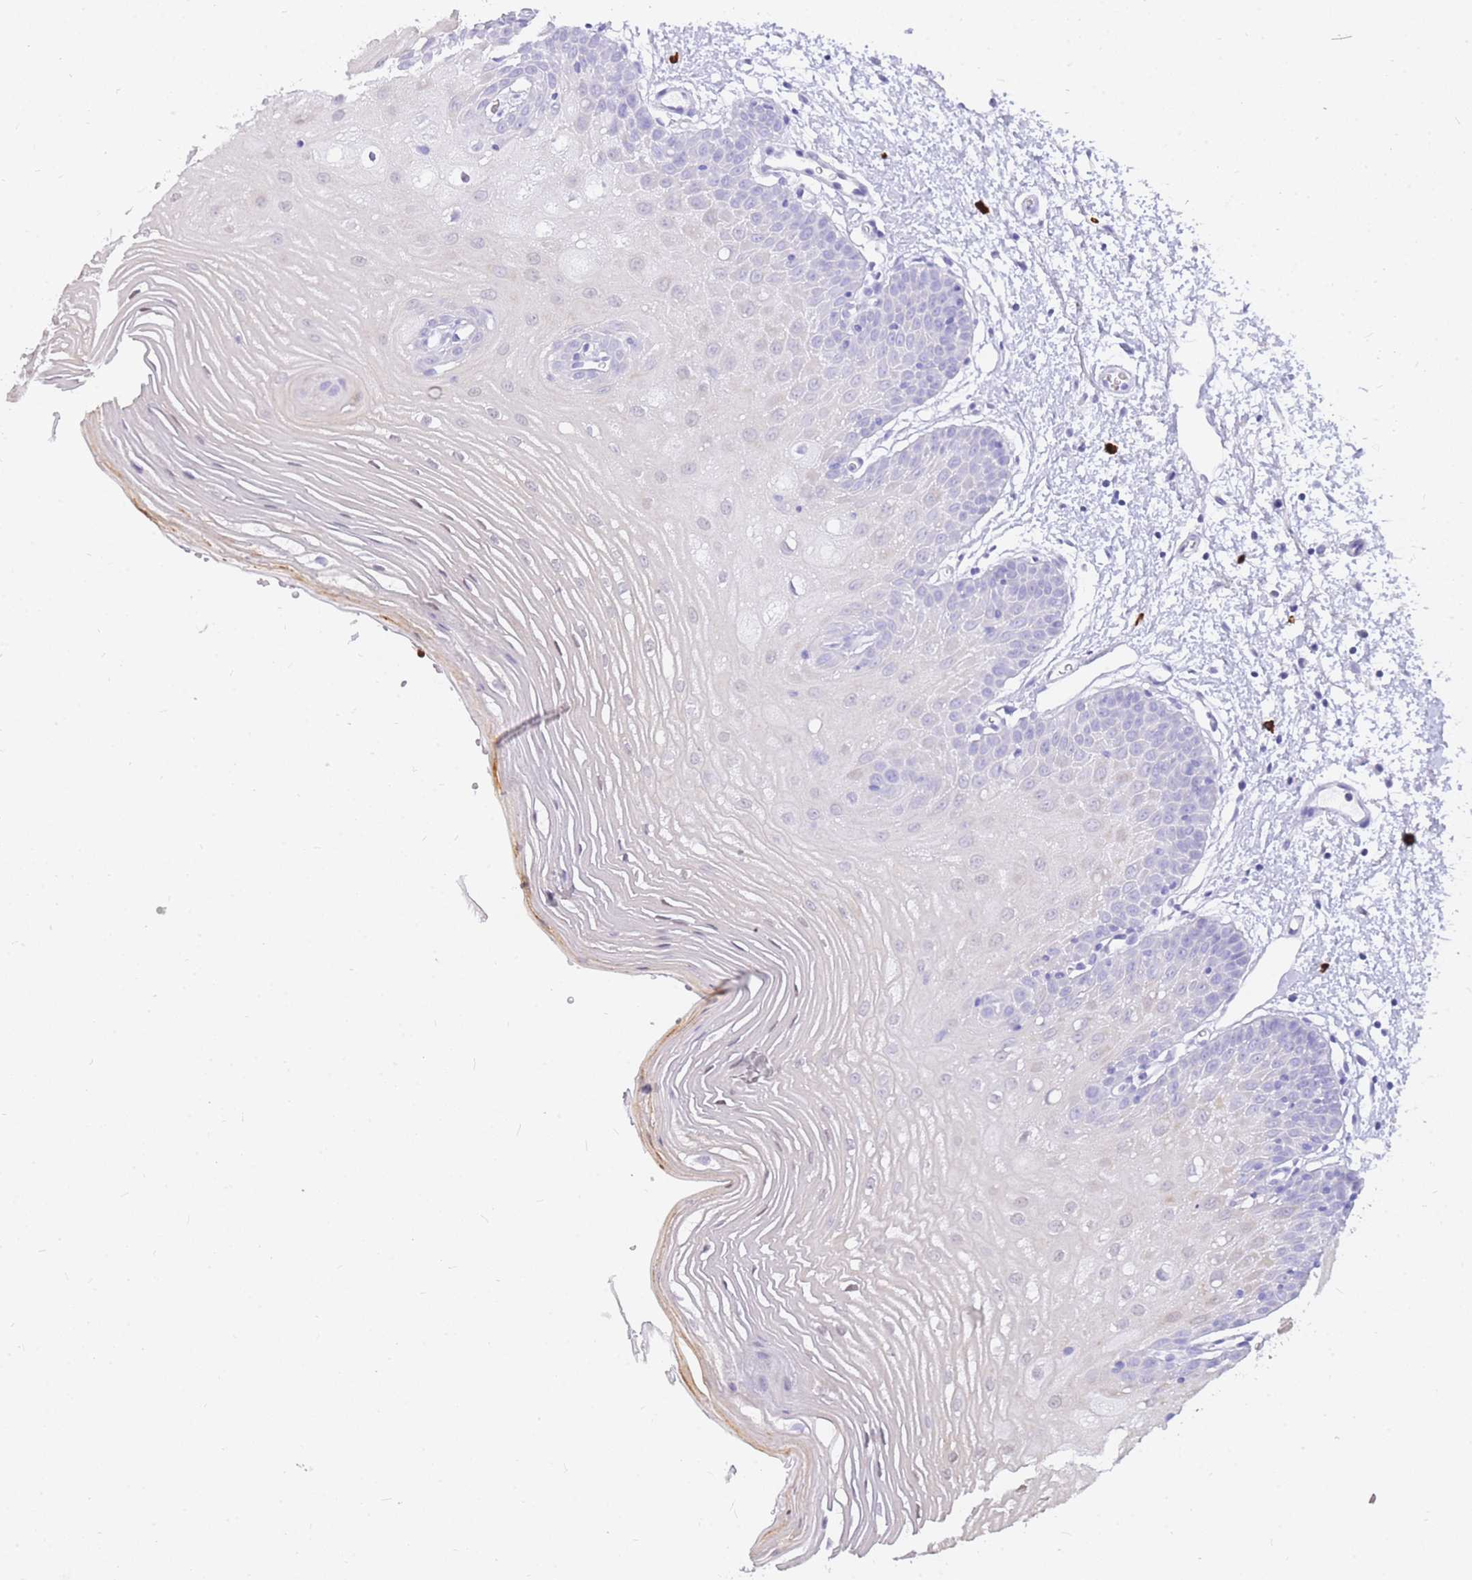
{"staining": {"intensity": "moderate", "quantity": "<25%", "location": "cytoplasmic/membranous"}, "tissue": "oral mucosa", "cell_type": "Squamous epithelial cells", "image_type": "normal", "snomed": [{"axis": "morphology", "description": "Normal tissue, NOS"}, {"axis": "topography", "description": "Oral tissue"}, {"axis": "topography", "description": "Tounge, NOS"}], "caption": "Squamous epithelial cells demonstrate low levels of moderate cytoplasmic/membranous staining in approximately <25% of cells in normal oral mucosa.", "gene": "HERC1", "patient": {"sex": "female", "age": 73}}